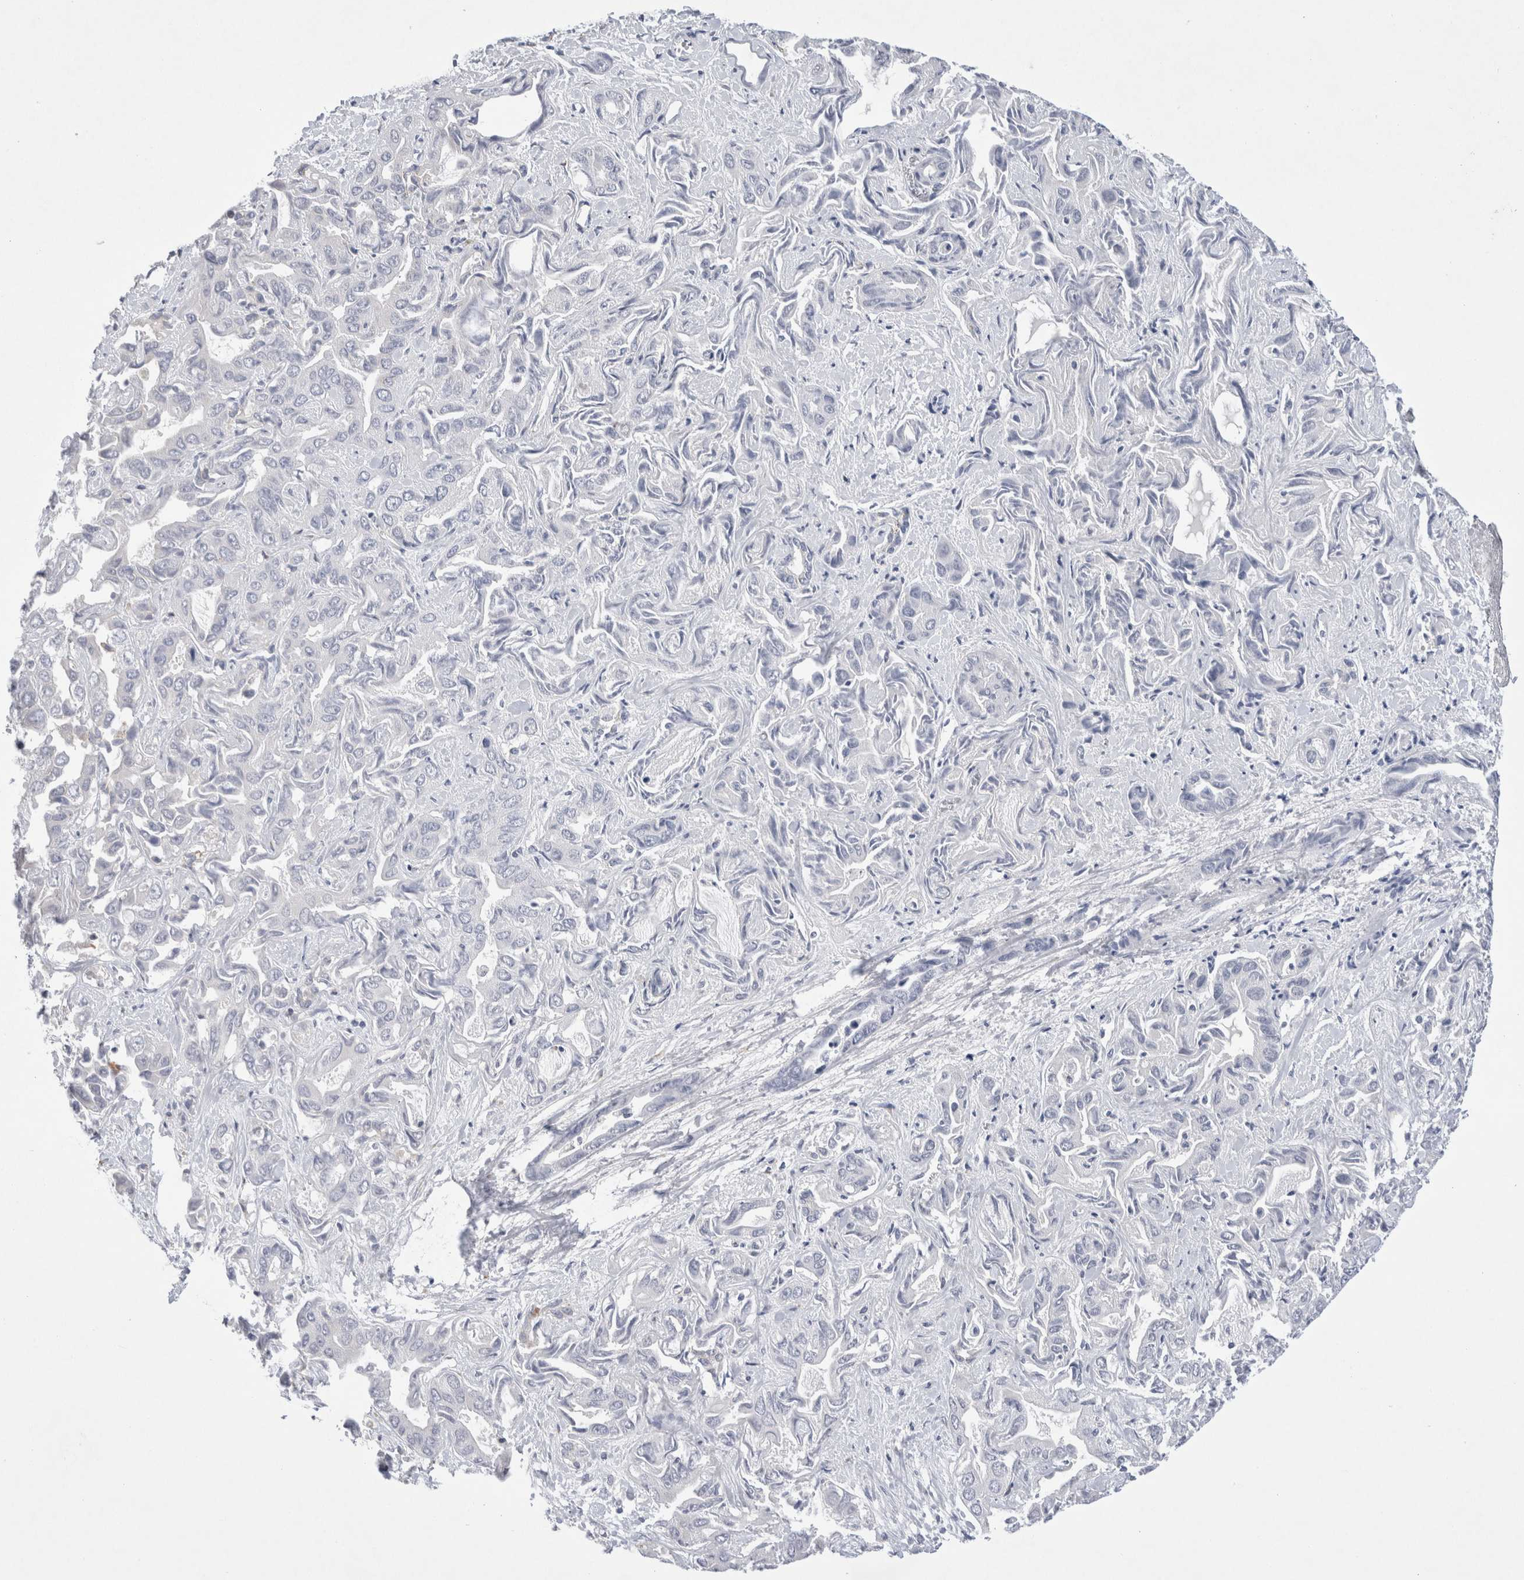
{"staining": {"intensity": "negative", "quantity": "none", "location": "none"}, "tissue": "liver cancer", "cell_type": "Tumor cells", "image_type": "cancer", "snomed": [{"axis": "morphology", "description": "Cholangiocarcinoma"}, {"axis": "topography", "description": "Liver"}], "caption": "Tumor cells are negative for brown protein staining in cholangiocarcinoma (liver). The staining is performed using DAB brown chromogen with nuclei counter-stained in using hematoxylin.", "gene": "CERS5", "patient": {"sex": "female", "age": 52}}